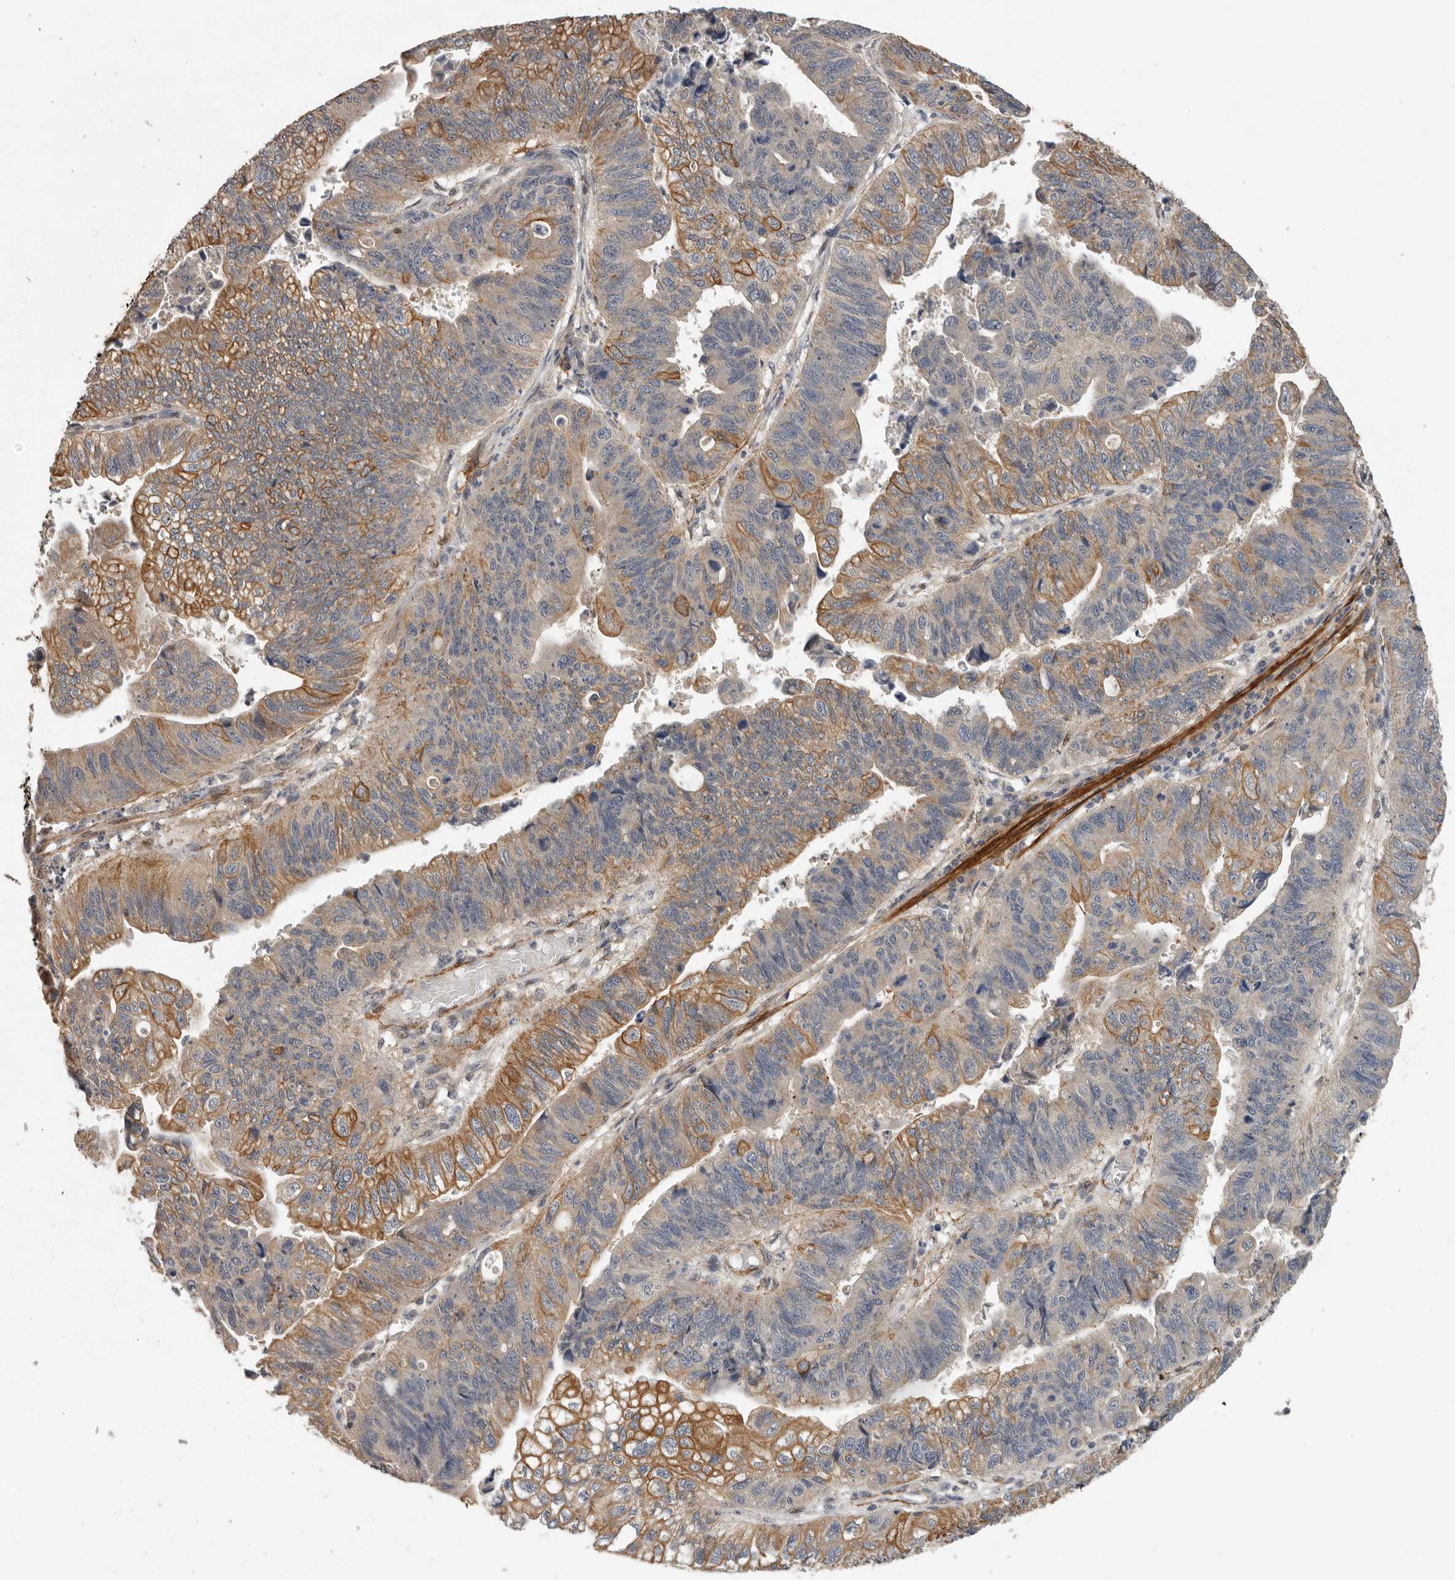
{"staining": {"intensity": "moderate", "quantity": "25%-75%", "location": "cytoplasmic/membranous"}, "tissue": "stomach cancer", "cell_type": "Tumor cells", "image_type": "cancer", "snomed": [{"axis": "morphology", "description": "Adenocarcinoma, NOS"}, {"axis": "topography", "description": "Stomach"}], "caption": "Adenocarcinoma (stomach) was stained to show a protein in brown. There is medium levels of moderate cytoplasmic/membranous staining in approximately 25%-75% of tumor cells. The protein of interest is shown in brown color, while the nuclei are stained blue.", "gene": "RNF157", "patient": {"sex": "male", "age": 59}}